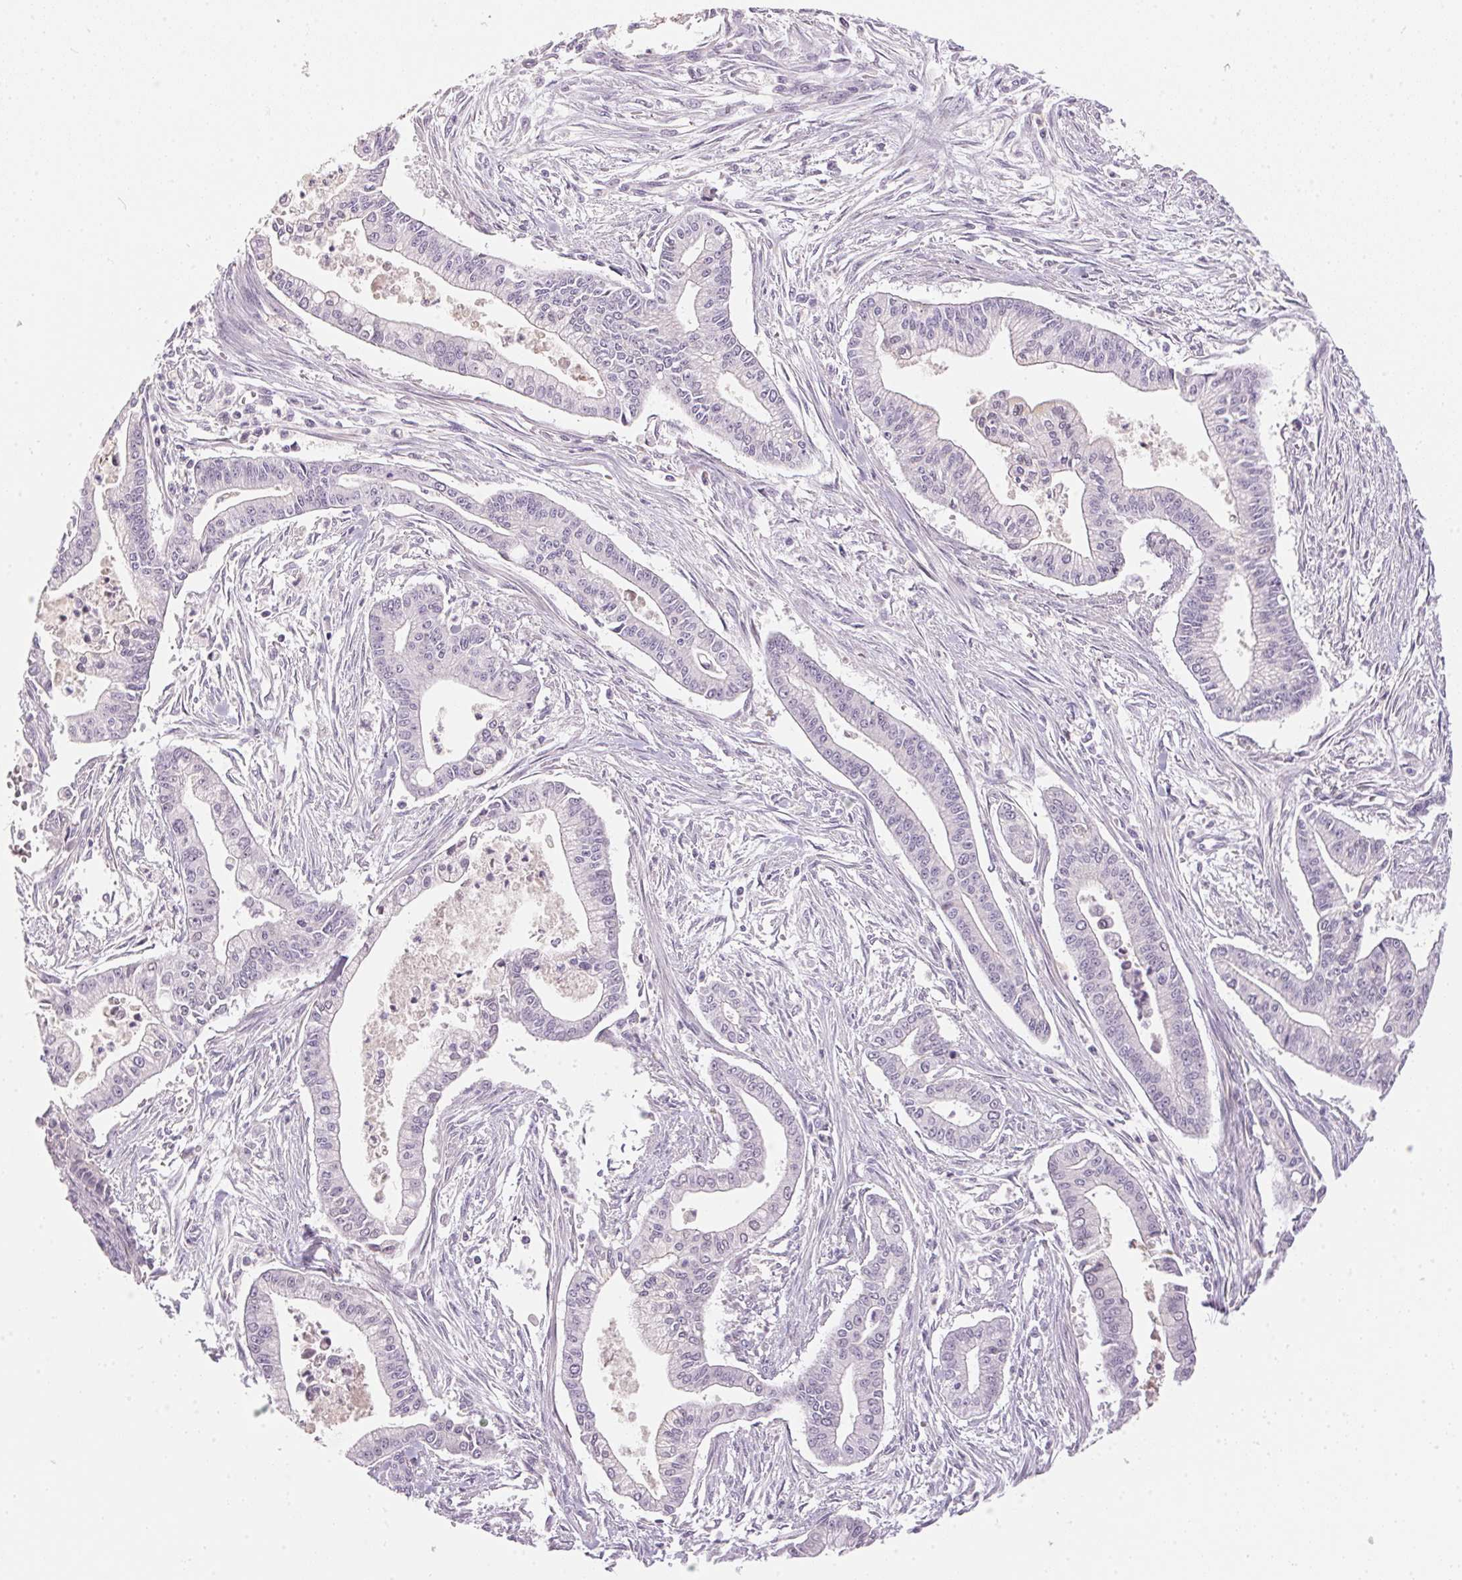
{"staining": {"intensity": "negative", "quantity": "none", "location": "none"}, "tissue": "pancreatic cancer", "cell_type": "Tumor cells", "image_type": "cancer", "snomed": [{"axis": "morphology", "description": "Adenocarcinoma, NOS"}, {"axis": "topography", "description": "Pancreas"}], "caption": "This is a histopathology image of IHC staining of pancreatic adenocarcinoma, which shows no positivity in tumor cells.", "gene": "GDAP1L1", "patient": {"sex": "female", "age": 65}}